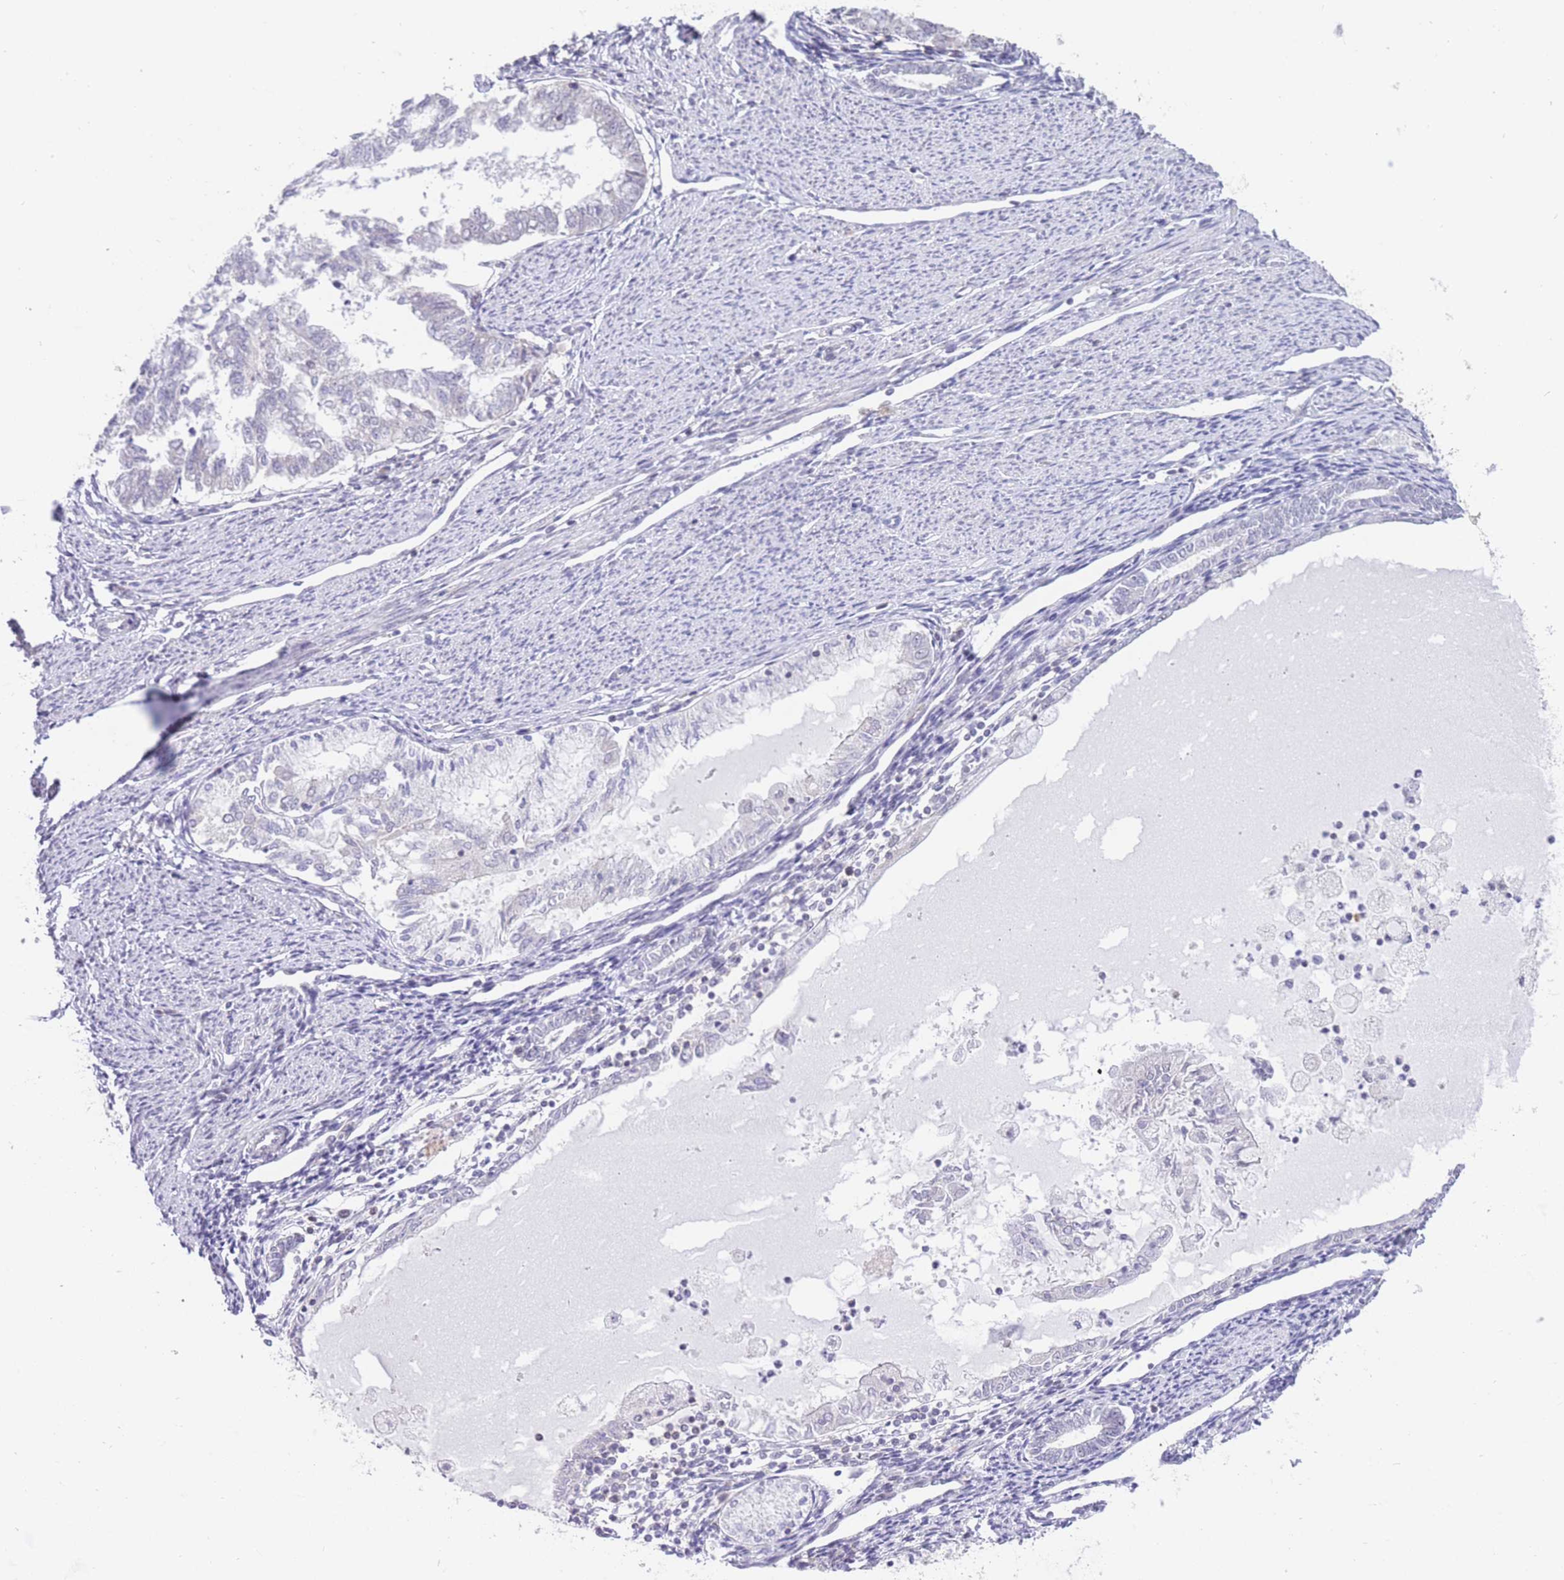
{"staining": {"intensity": "negative", "quantity": "none", "location": "none"}, "tissue": "endometrial cancer", "cell_type": "Tumor cells", "image_type": "cancer", "snomed": [{"axis": "morphology", "description": "Adenocarcinoma, NOS"}, {"axis": "topography", "description": "Endometrium"}], "caption": "This is an immunohistochemistry image of endometrial cancer. There is no positivity in tumor cells.", "gene": "STK39", "patient": {"sex": "female", "age": 79}}